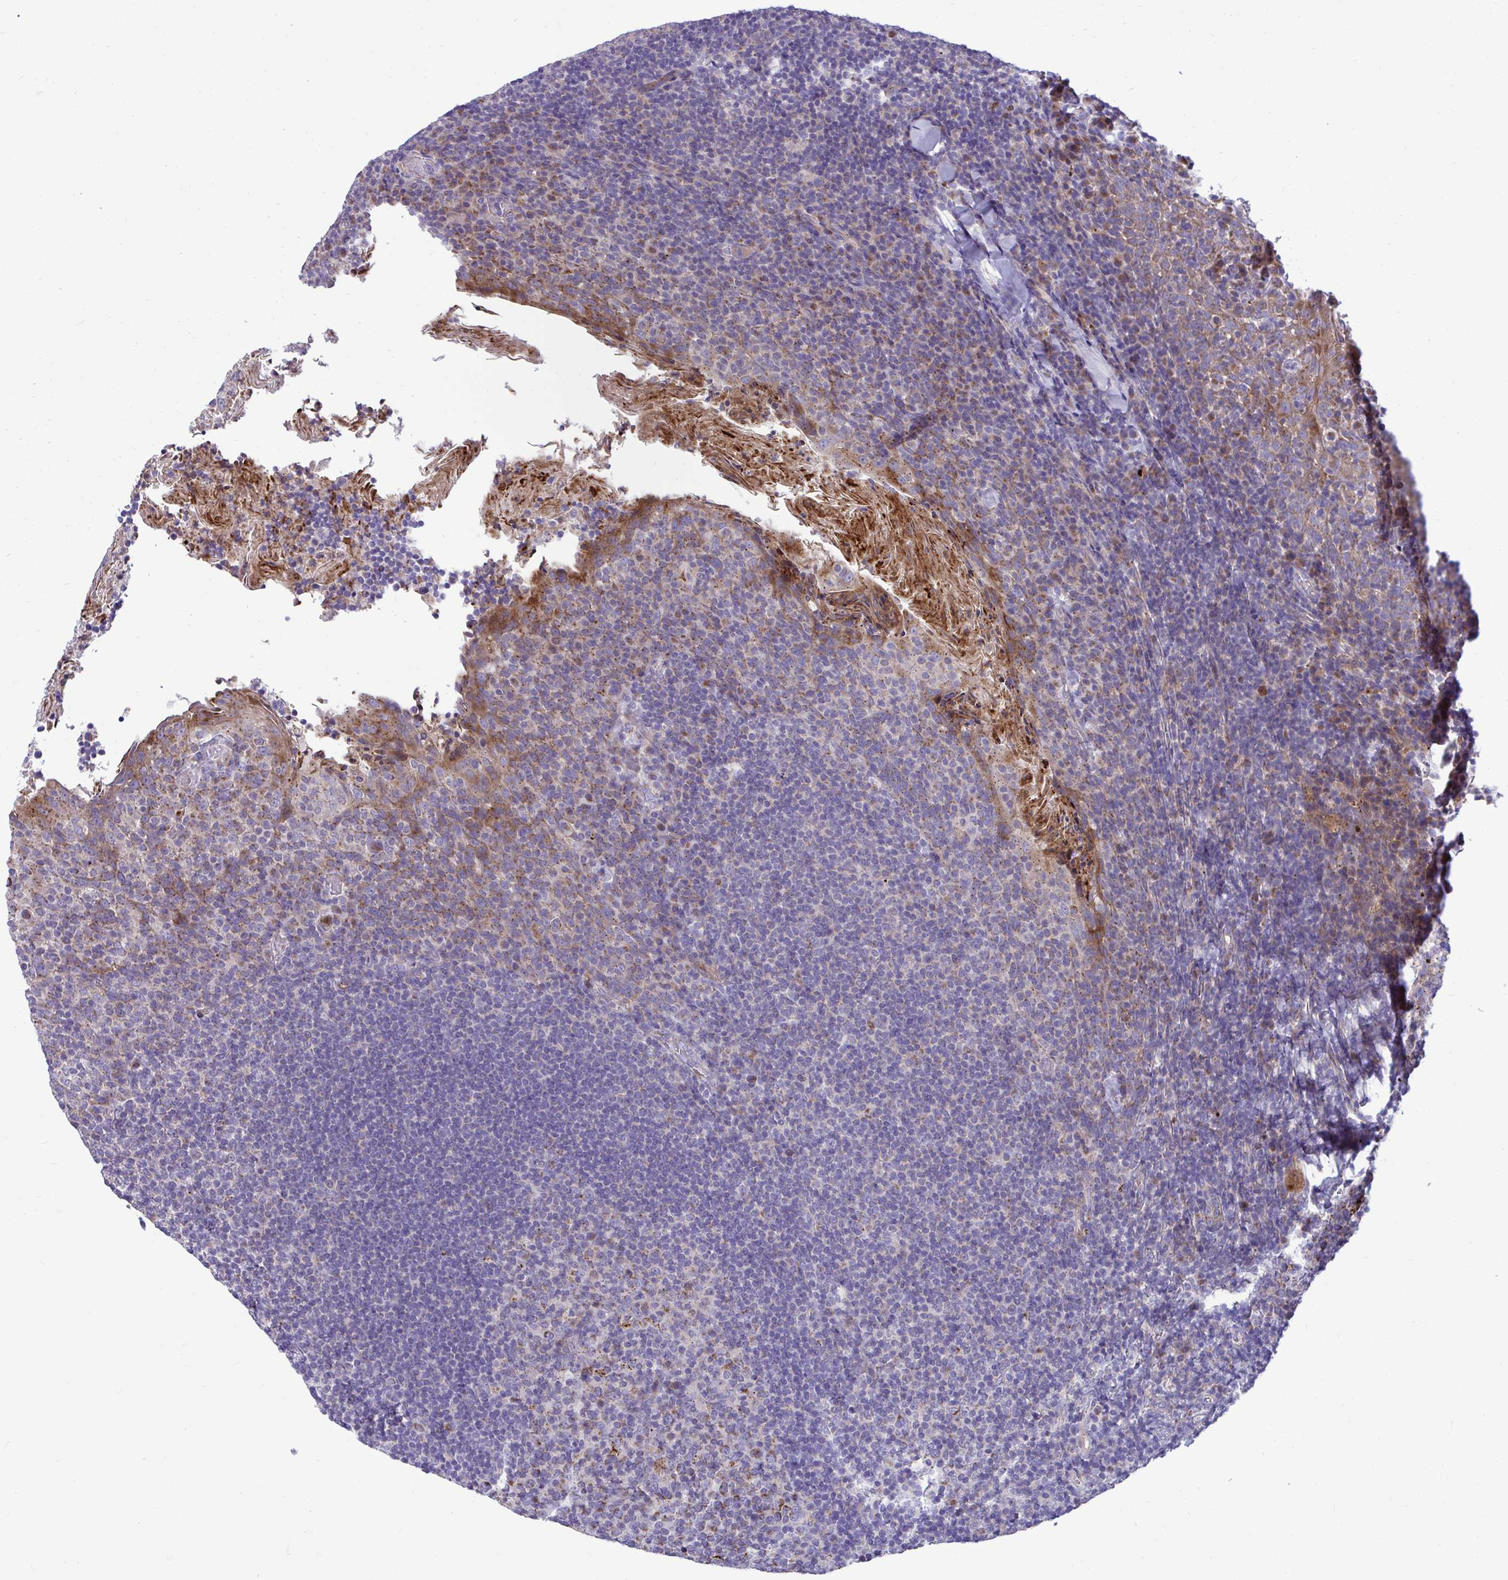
{"staining": {"intensity": "moderate", "quantity": "<25%", "location": "cytoplasmic/membranous"}, "tissue": "tonsil", "cell_type": "Germinal center cells", "image_type": "normal", "snomed": [{"axis": "morphology", "description": "Normal tissue, NOS"}, {"axis": "topography", "description": "Tonsil"}], "caption": "Immunohistochemistry (DAB) staining of benign tonsil displays moderate cytoplasmic/membranous protein staining in about <25% of germinal center cells.", "gene": "MRPS16", "patient": {"sex": "female", "age": 10}}